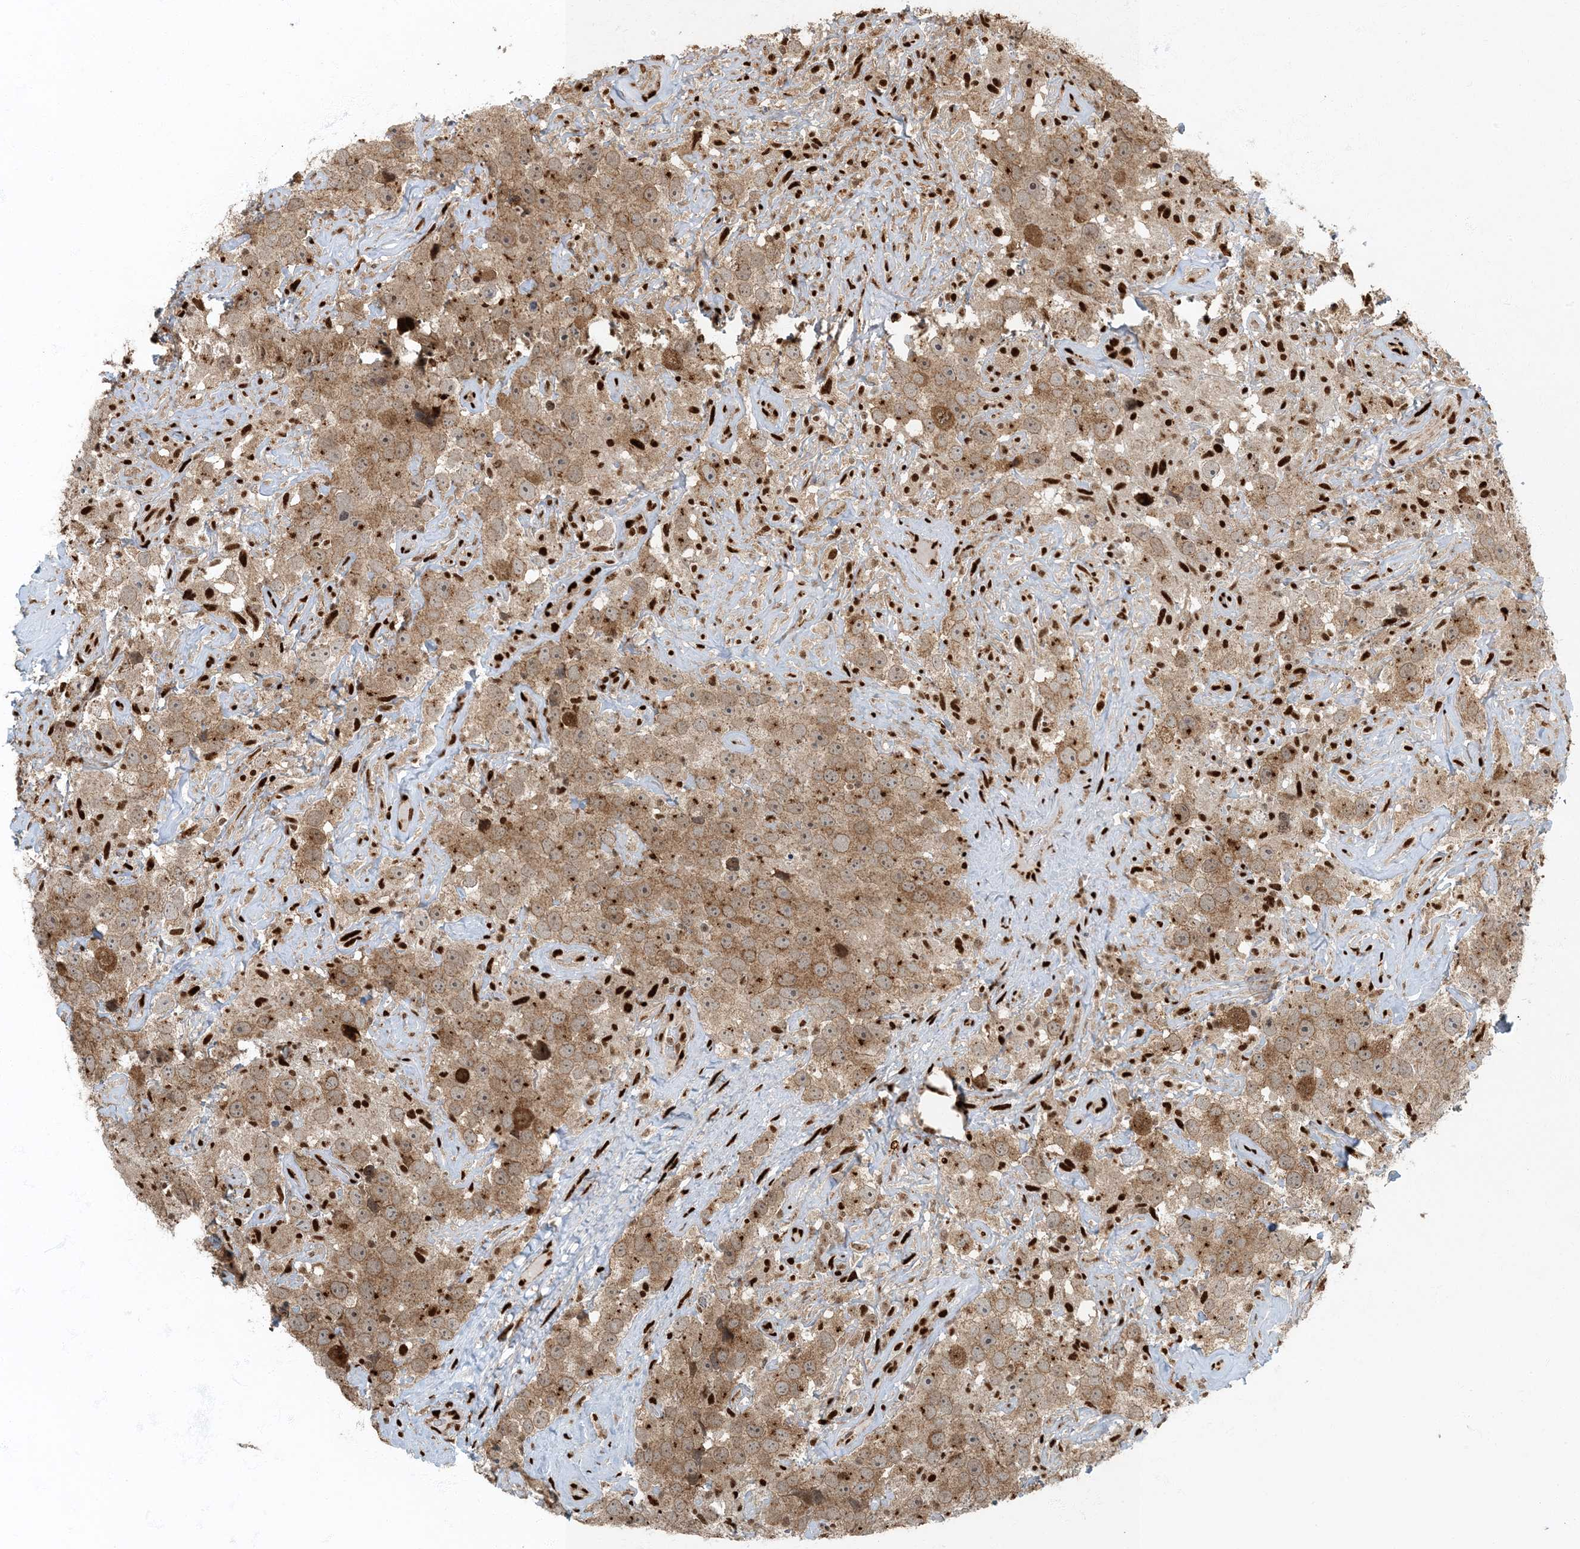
{"staining": {"intensity": "moderate", "quantity": ">75%", "location": "cytoplasmic/membranous"}, "tissue": "testis cancer", "cell_type": "Tumor cells", "image_type": "cancer", "snomed": [{"axis": "morphology", "description": "Seminoma, NOS"}, {"axis": "topography", "description": "Testis"}], "caption": "The photomicrograph demonstrates a brown stain indicating the presence of a protein in the cytoplasmic/membranous of tumor cells in testis cancer (seminoma). Nuclei are stained in blue.", "gene": "MBD1", "patient": {"sex": "male", "age": 49}}